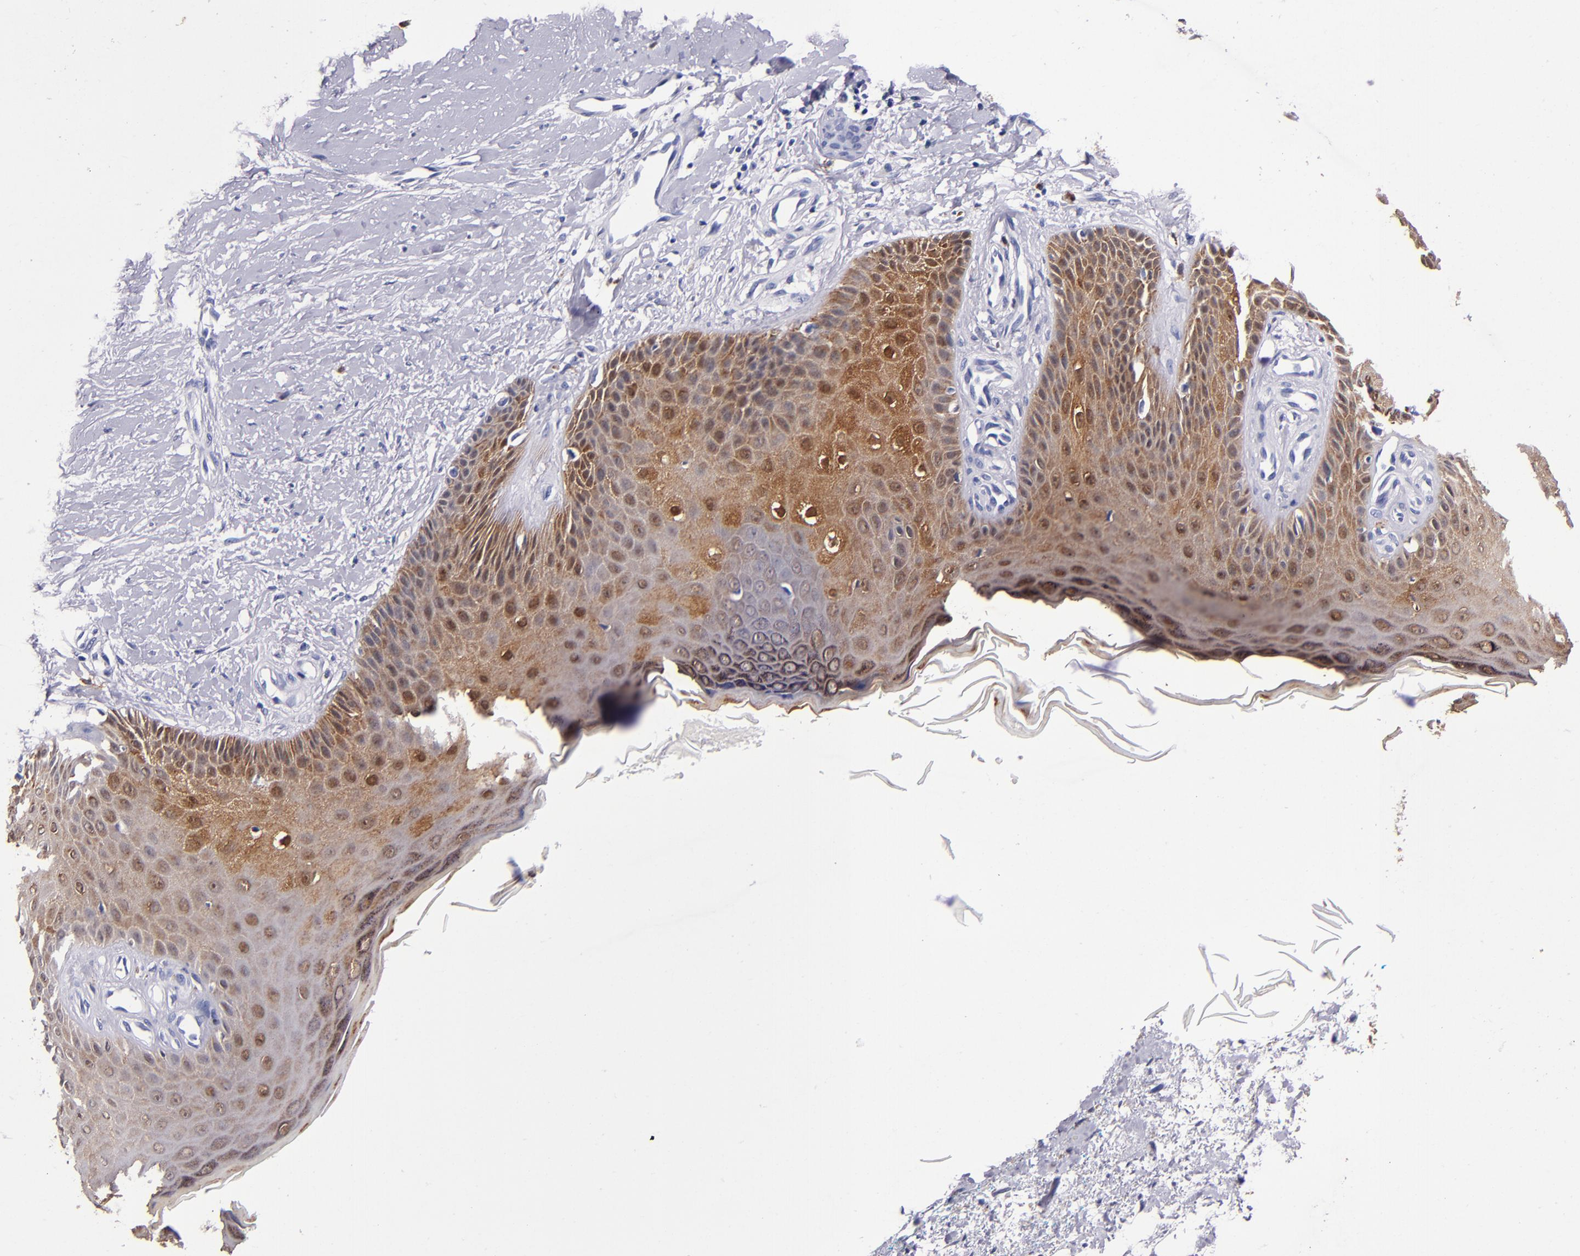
{"staining": {"intensity": "strong", "quantity": ">75%", "location": "cytoplasmic/membranous,nuclear"}, "tissue": "skin cancer", "cell_type": "Tumor cells", "image_type": "cancer", "snomed": [{"axis": "morphology", "description": "Squamous cell carcinoma, NOS"}, {"axis": "topography", "description": "Skin"}], "caption": "Immunohistochemical staining of human skin cancer (squamous cell carcinoma) shows high levels of strong cytoplasmic/membranous and nuclear positivity in approximately >75% of tumor cells. (brown staining indicates protein expression, while blue staining denotes nuclei).", "gene": "S100A8", "patient": {"sex": "female", "age": 40}}